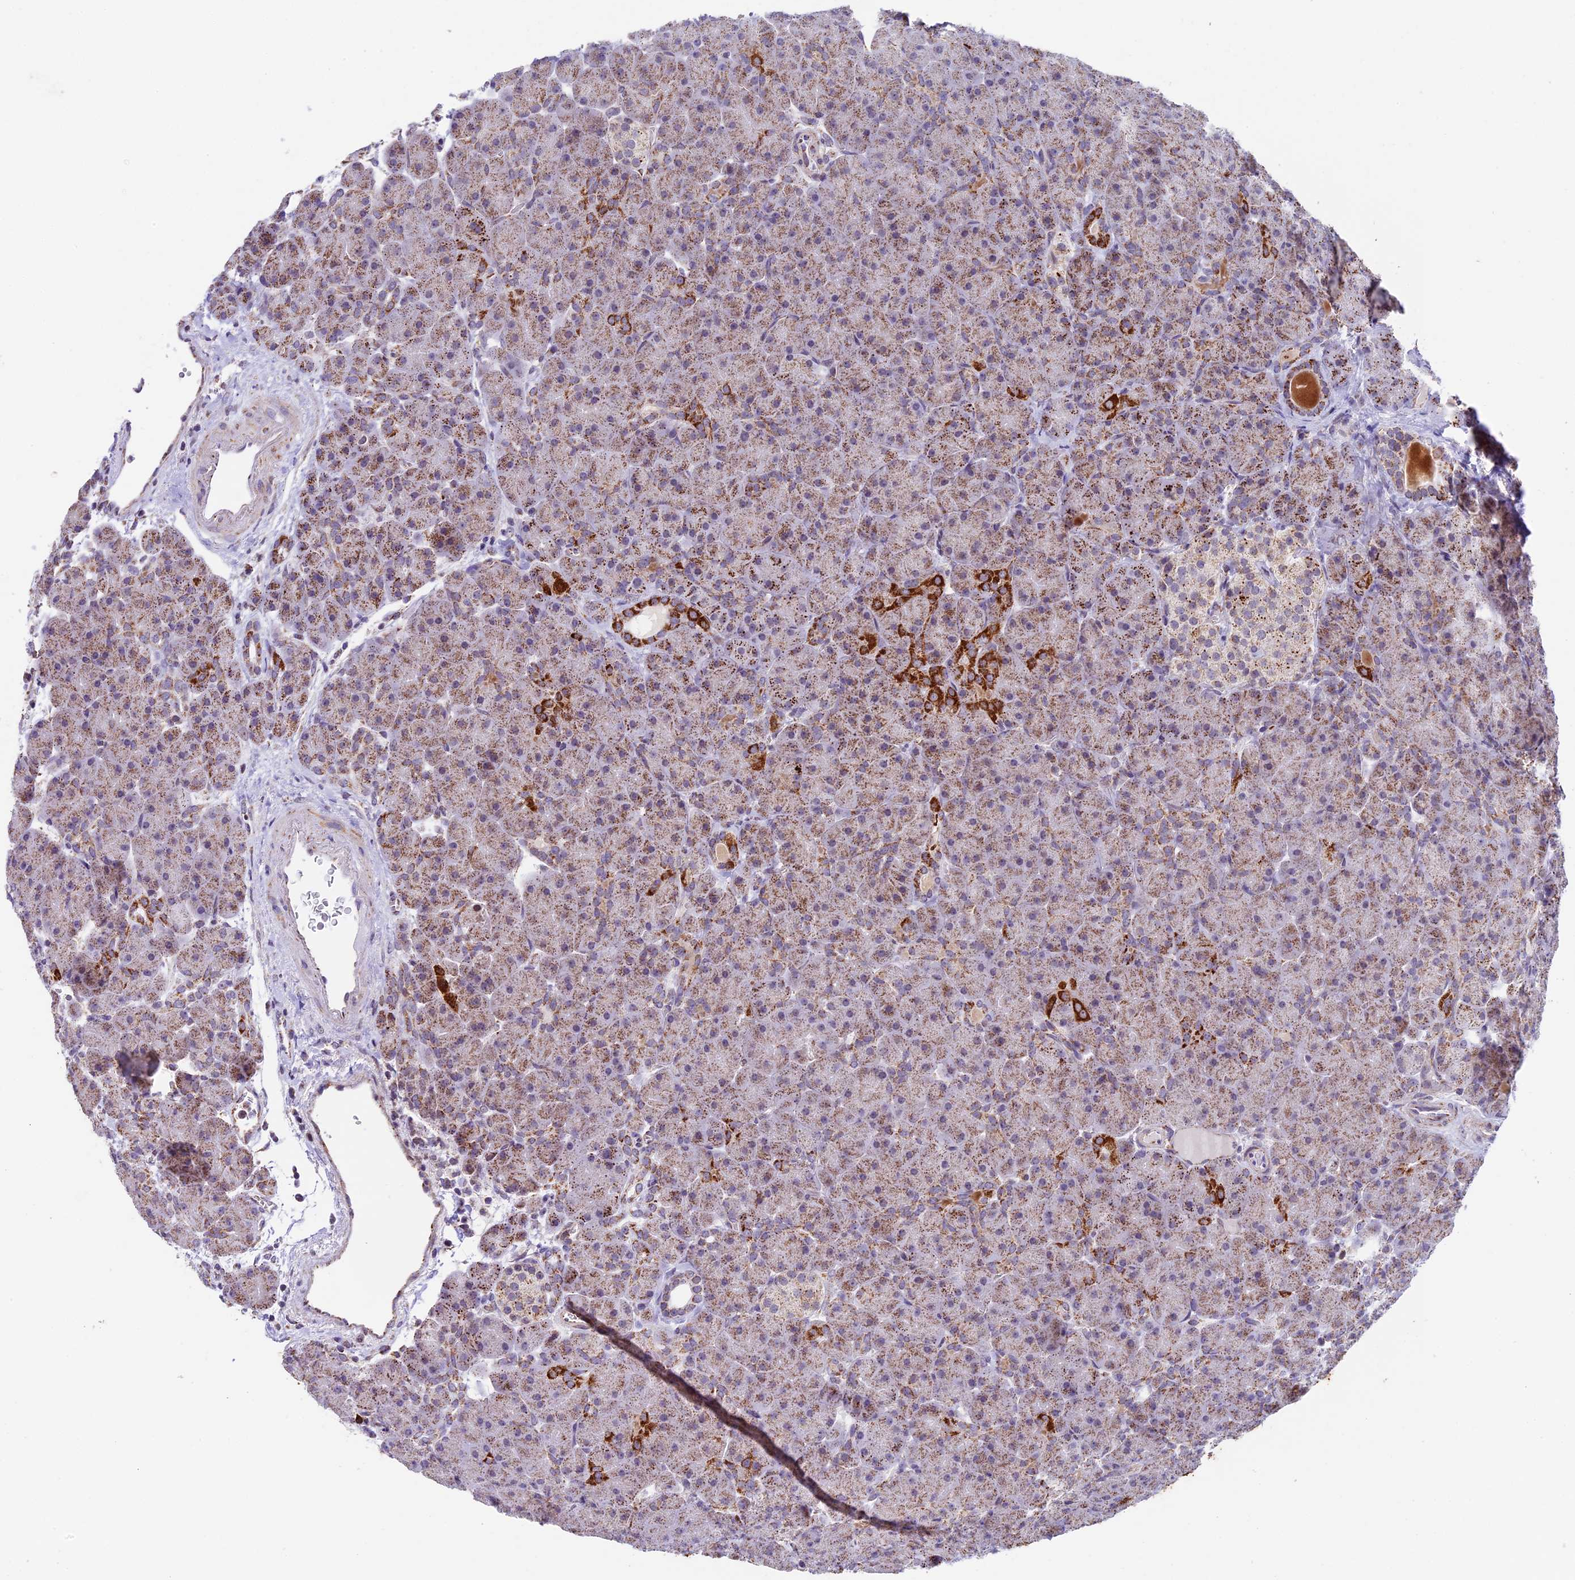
{"staining": {"intensity": "moderate", "quantity": ">75%", "location": "cytoplasmic/membranous"}, "tissue": "pancreas", "cell_type": "Exocrine glandular cells", "image_type": "normal", "snomed": [{"axis": "morphology", "description": "Normal tissue, NOS"}, {"axis": "topography", "description": "Pancreas"}], "caption": "Immunohistochemistry (IHC) of normal human pancreas reveals medium levels of moderate cytoplasmic/membranous staining in approximately >75% of exocrine glandular cells. Using DAB (3,3'-diaminobenzidine) (brown) and hematoxylin (blue) stains, captured at high magnification using brightfield microscopy.", "gene": "TFAM", "patient": {"sex": "male", "age": 66}}